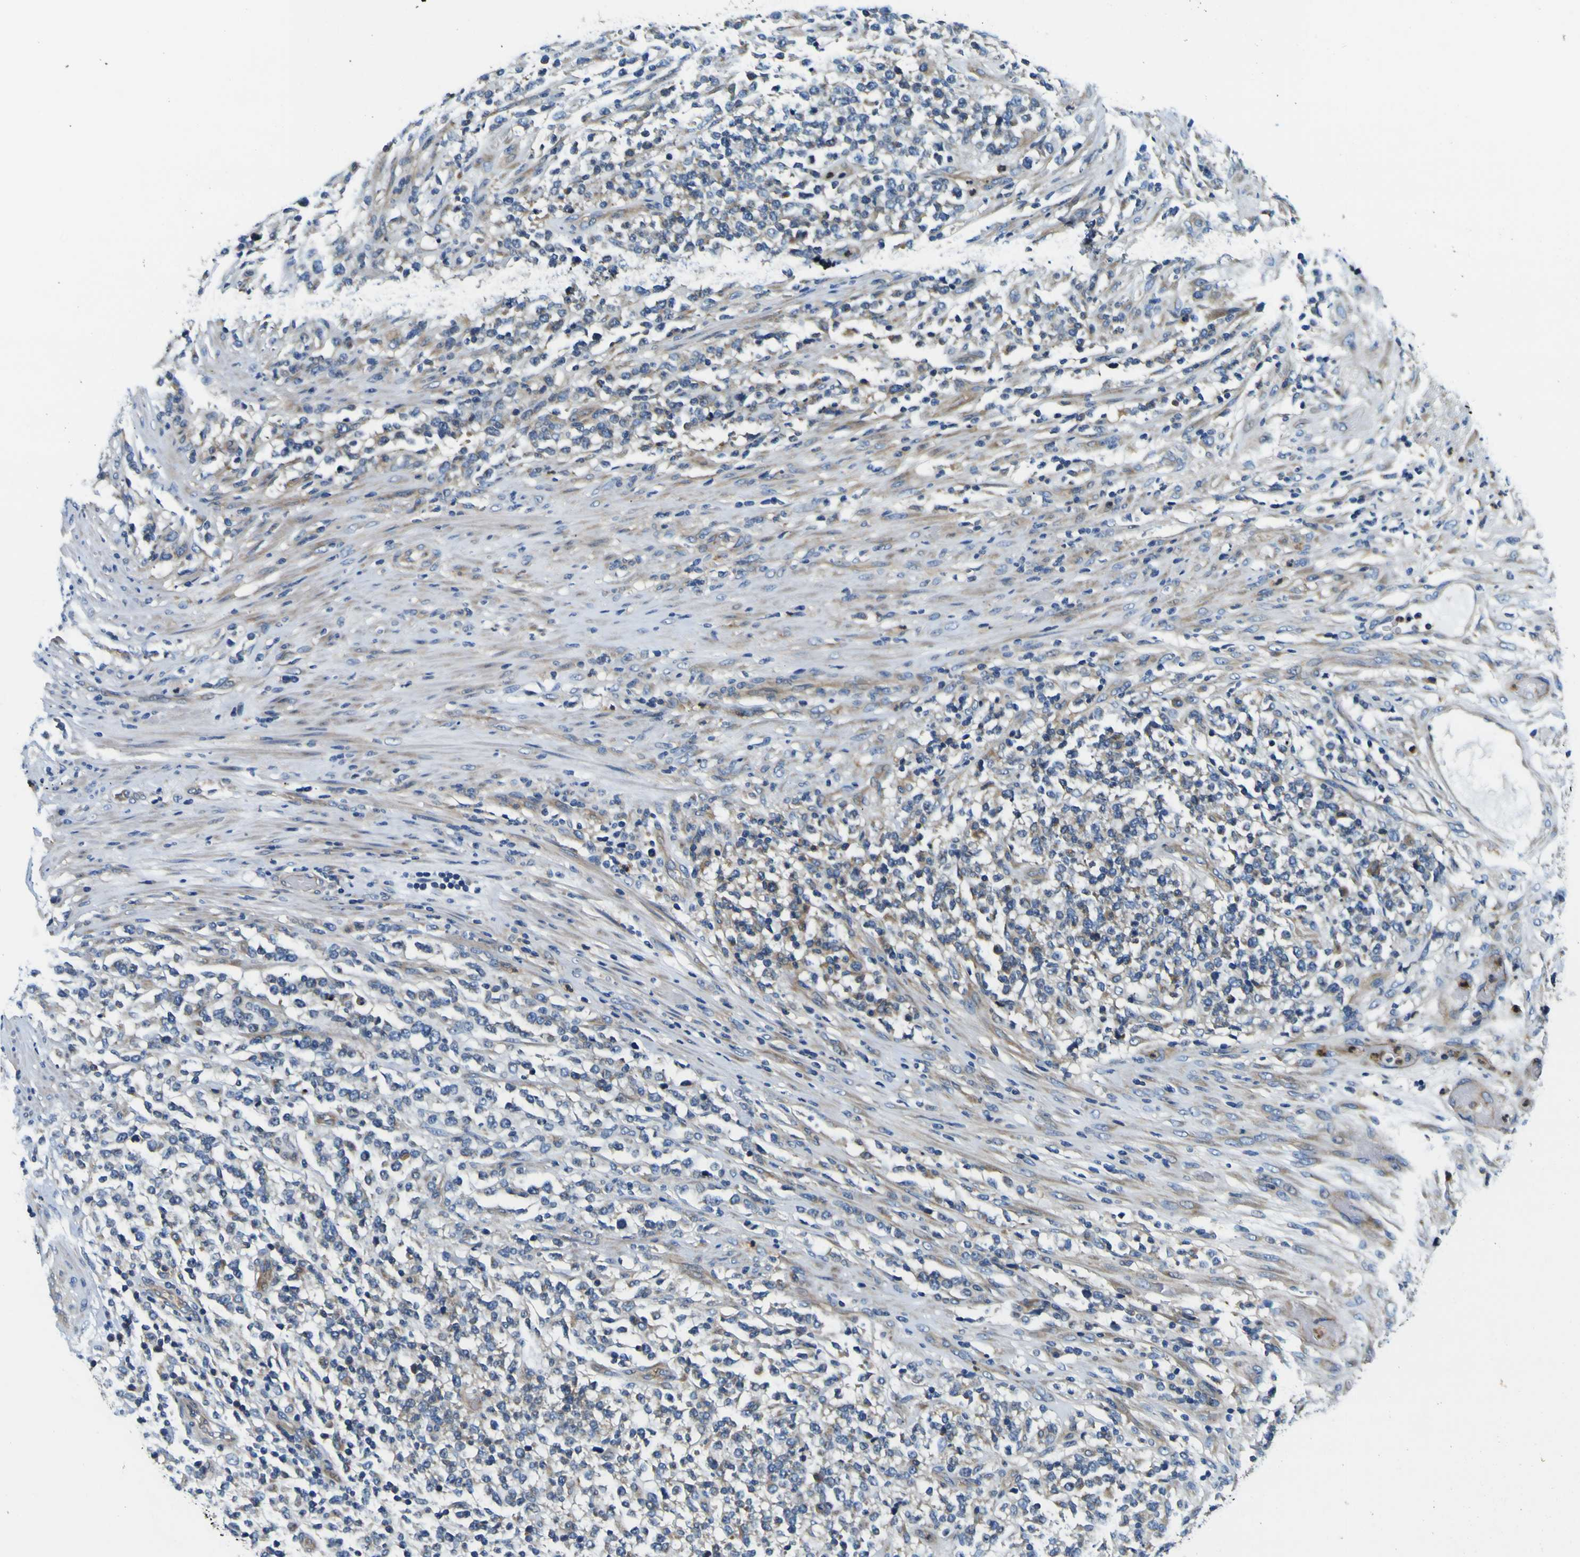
{"staining": {"intensity": "moderate", "quantity": "<25%", "location": "cytoplasmic/membranous"}, "tissue": "lymphoma", "cell_type": "Tumor cells", "image_type": "cancer", "snomed": [{"axis": "morphology", "description": "Malignant lymphoma, non-Hodgkin's type, High grade"}, {"axis": "topography", "description": "Soft tissue"}], "caption": "Lymphoma stained with a protein marker displays moderate staining in tumor cells.", "gene": "CLSTN1", "patient": {"sex": "male", "age": 18}}